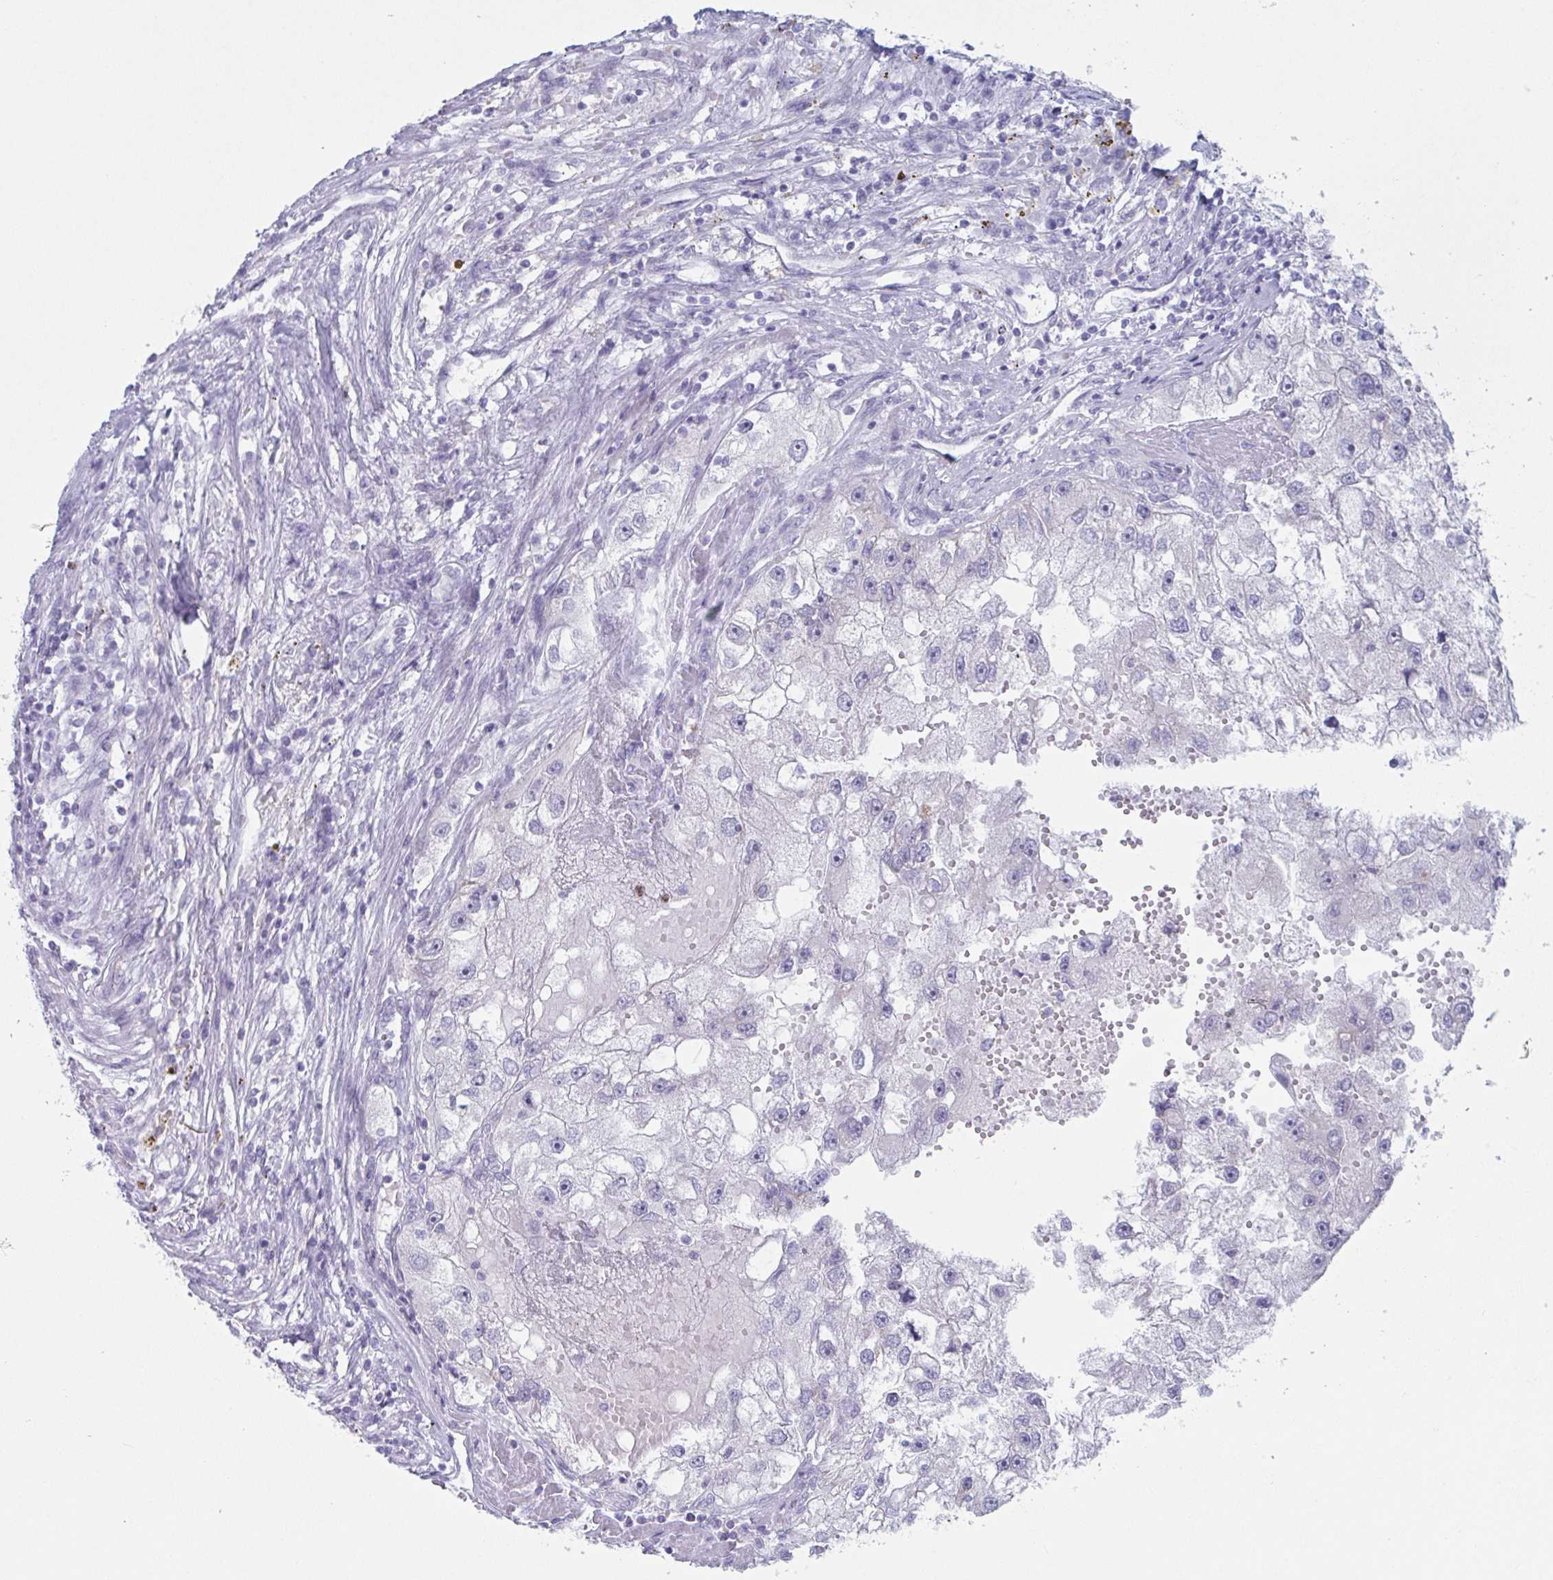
{"staining": {"intensity": "negative", "quantity": "none", "location": "none"}, "tissue": "renal cancer", "cell_type": "Tumor cells", "image_type": "cancer", "snomed": [{"axis": "morphology", "description": "Adenocarcinoma, NOS"}, {"axis": "topography", "description": "Kidney"}], "caption": "The micrograph shows no staining of tumor cells in renal cancer (adenocarcinoma). (DAB (3,3'-diaminobenzidine) immunohistochemistry (IHC) visualized using brightfield microscopy, high magnification).", "gene": "CYP4F11", "patient": {"sex": "male", "age": 63}}